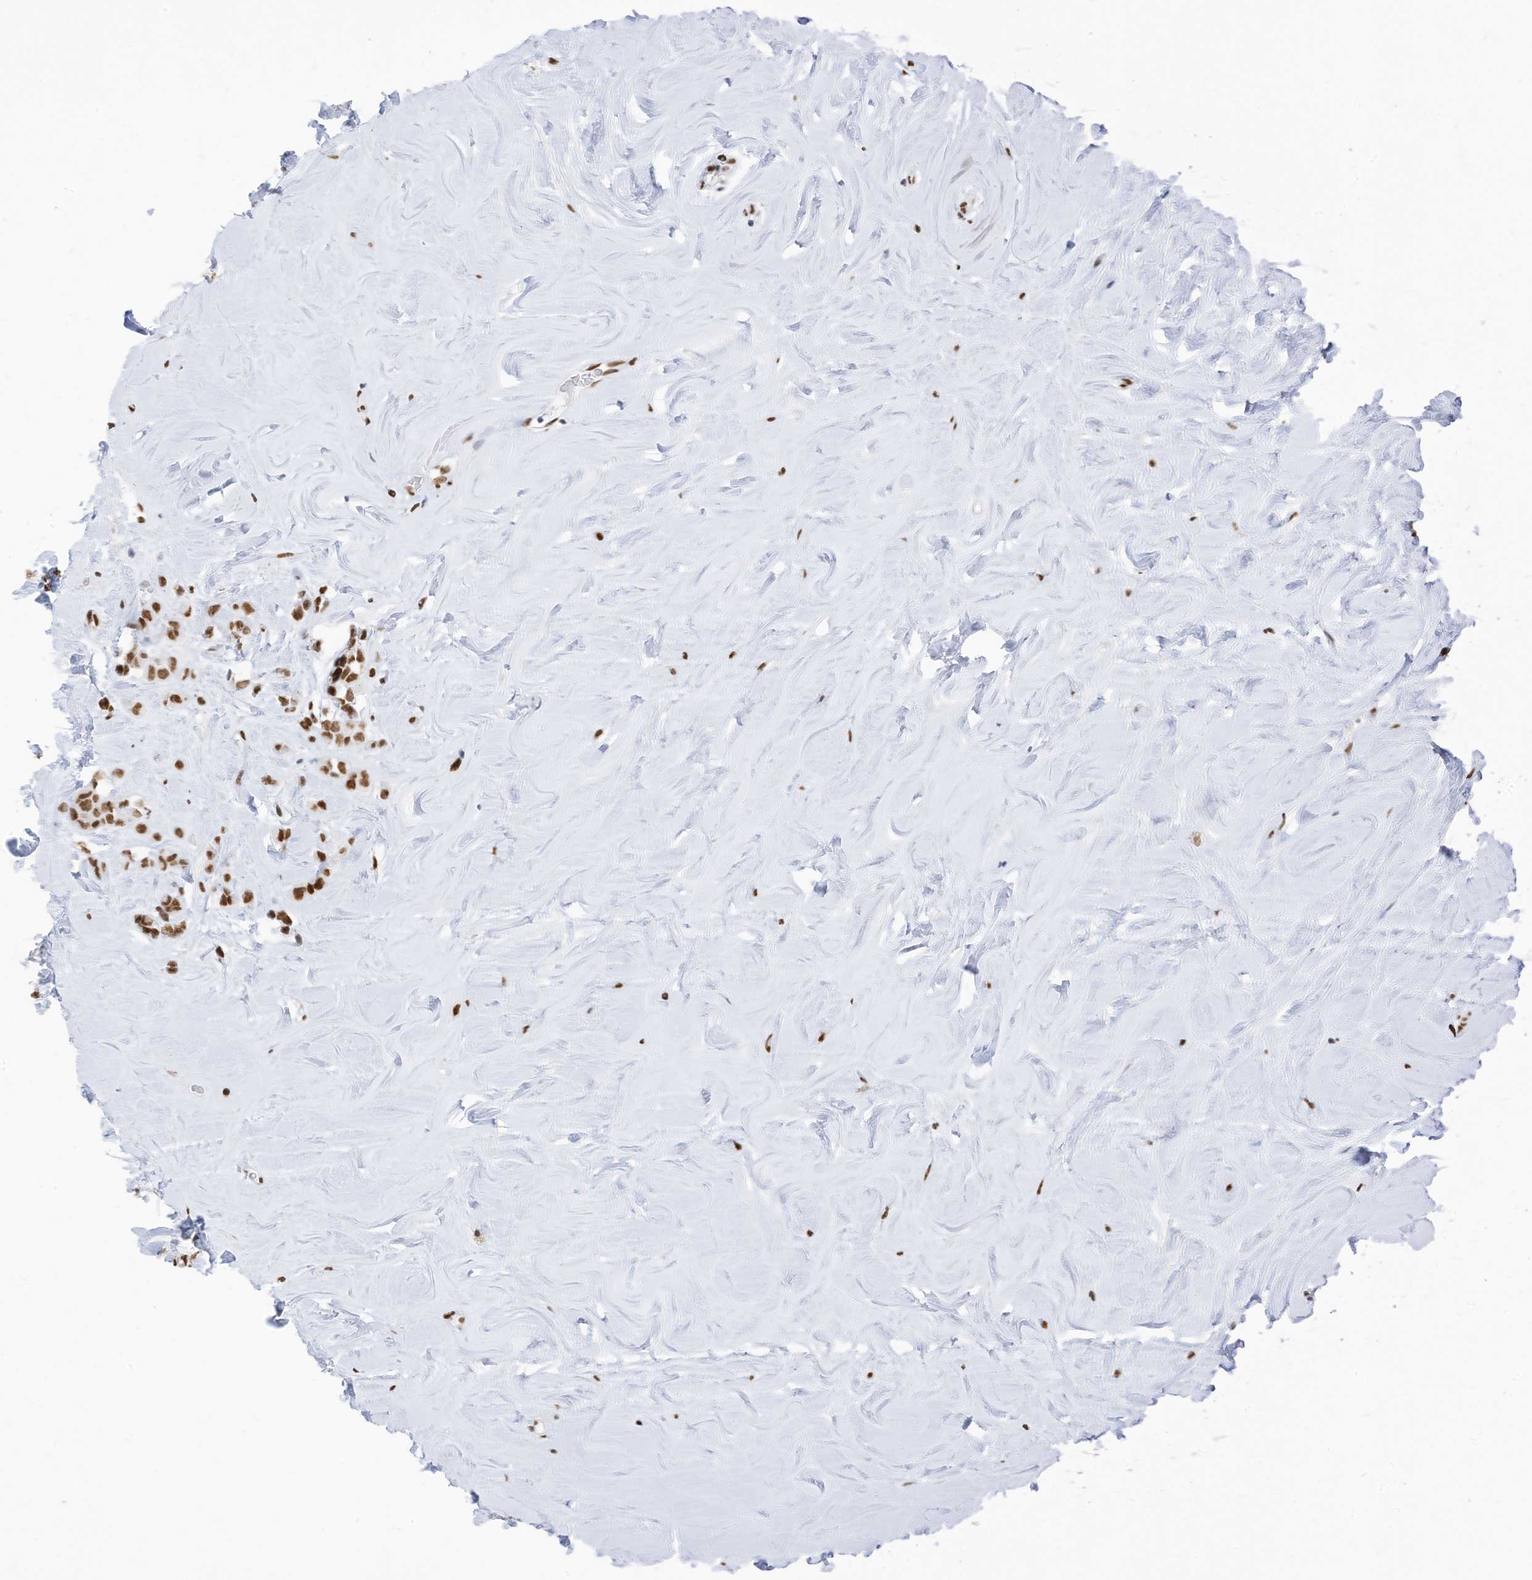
{"staining": {"intensity": "moderate", "quantity": ">75%", "location": "nuclear"}, "tissue": "breast cancer", "cell_type": "Tumor cells", "image_type": "cancer", "snomed": [{"axis": "morphology", "description": "Lobular carcinoma"}, {"axis": "topography", "description": "Breast"}], "caption": "Breast cancer stained with a protein marker exhibits moderate staining in tumor cells.", "gene": "KHSRP", "patient": {"sex": "female", "age": 47}}